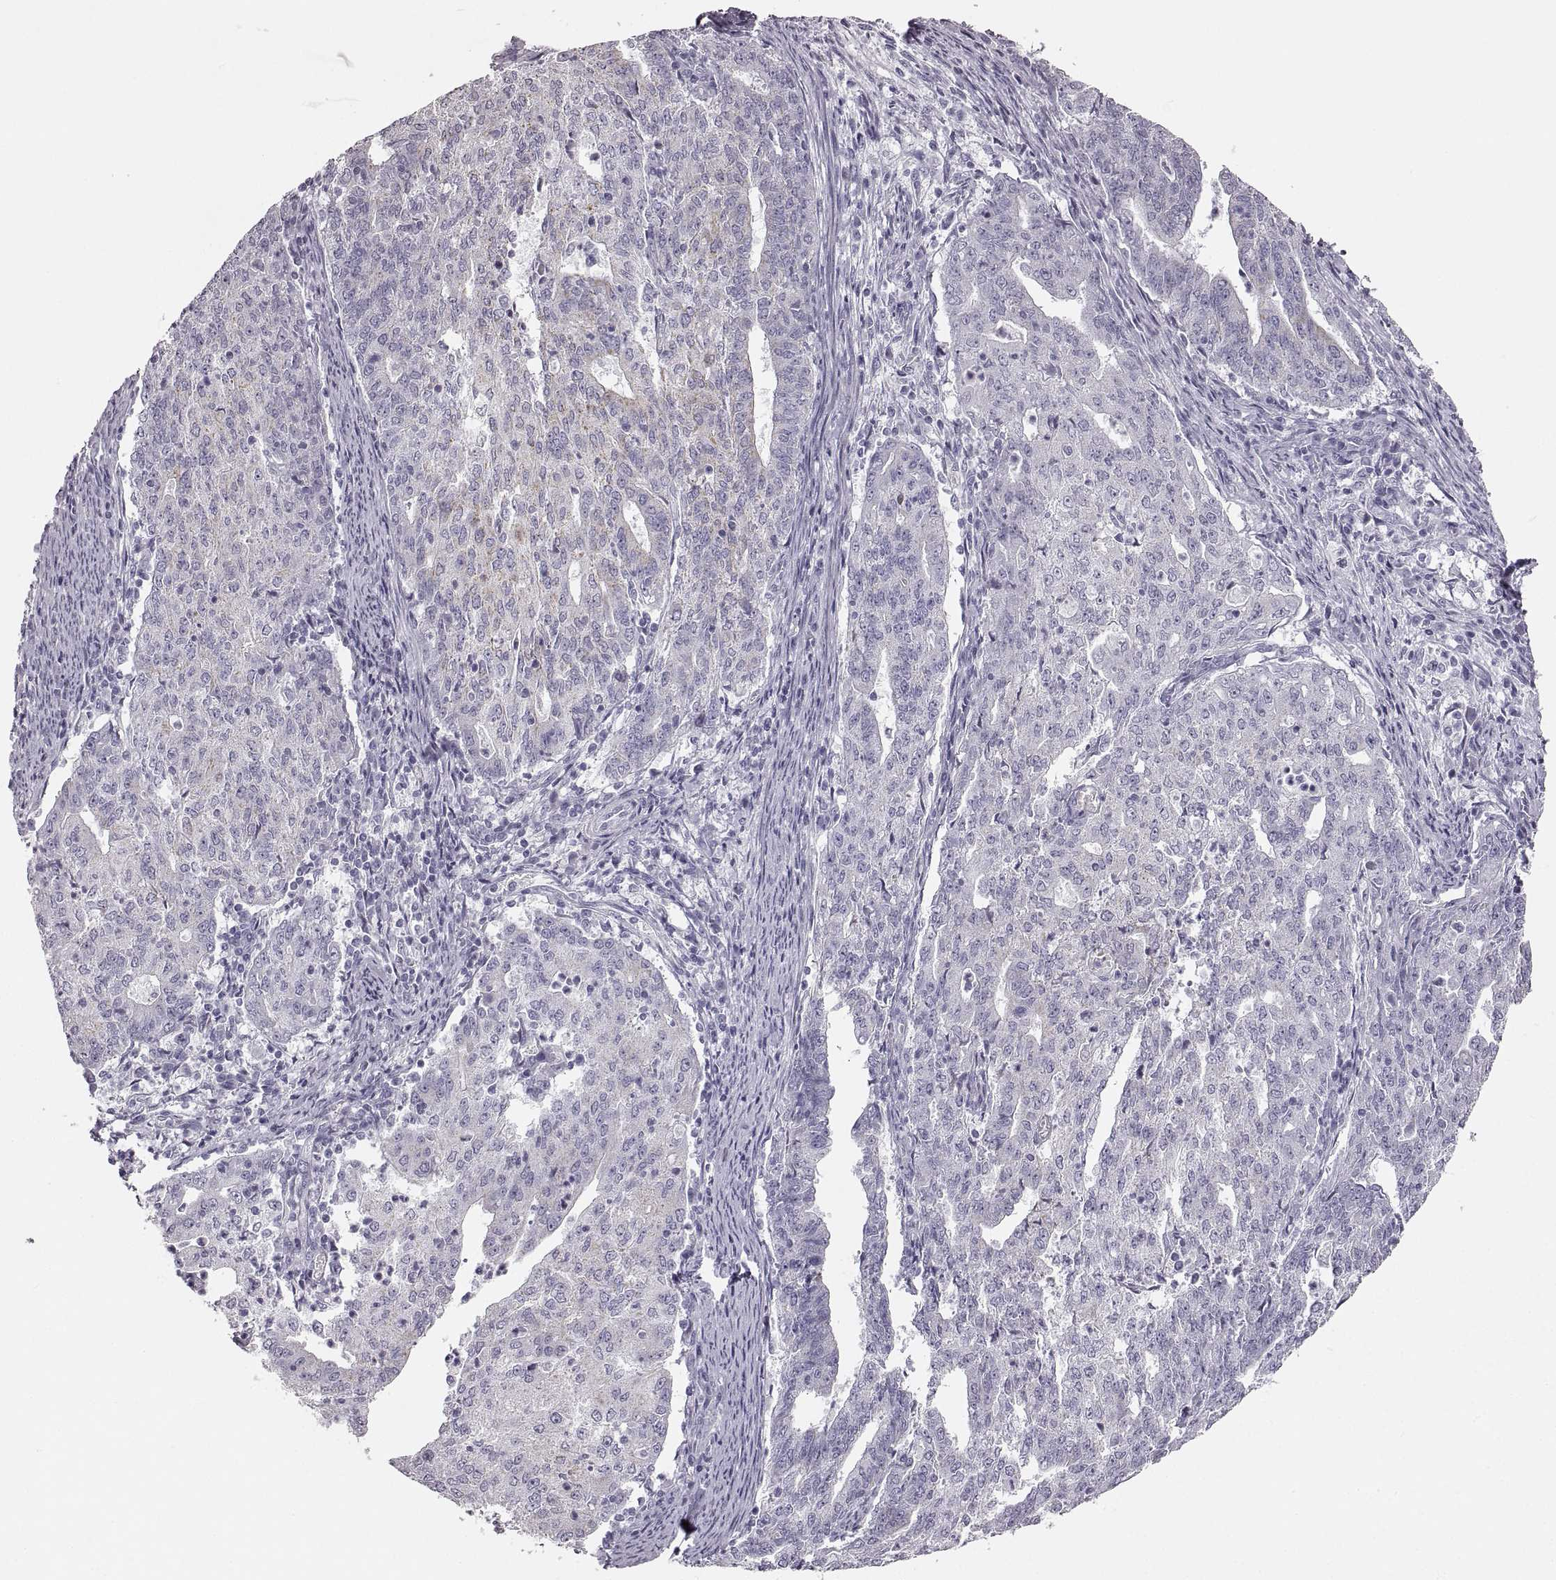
{"staining": {"intensity": "negative", "quantity": "none", "location": "none"}, "tissue": "endometrial cancer", "cell_type": "Tumor cells", "image_type": "cancer", "snomed": [{"axis": "morphology", "description": "Adenocarcinoma, NOS"}, {"axis": "topography", "description": "Endometrium"}], "caption": "Immunohistochemical staining of endometrial cancer reveals no significant expression in tumor cells.", "gene": "RDH13", "patient": {"sex": "female", "age": 82}}